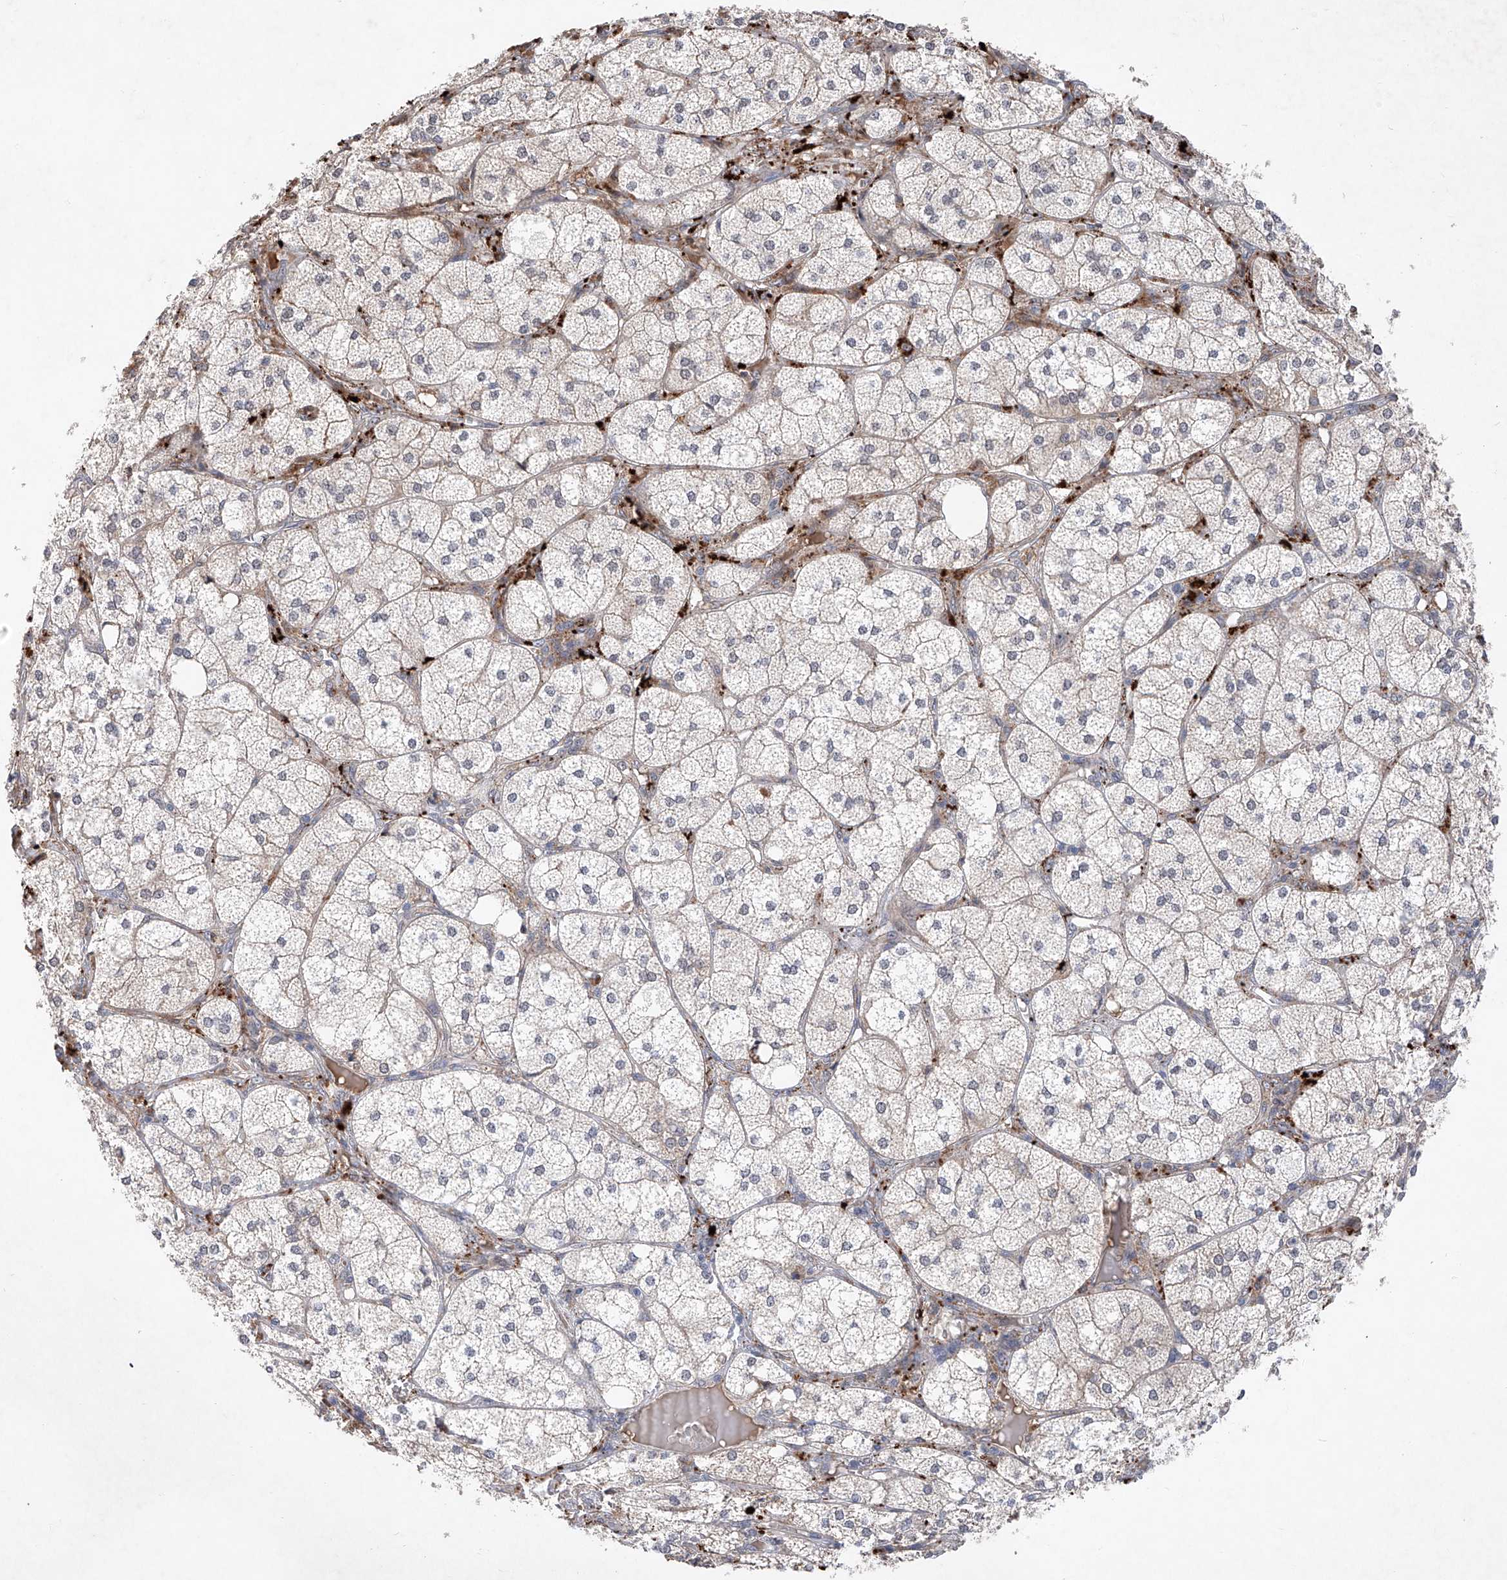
{"staining": {"intensity": "strong", "quantity": "25%-75%", "location": "cytoplasmic/membranous"}, "tissue": "adrenal gland", "cell_type": "Glandular cells", "image_type": "normal", "snomed": [{"axis": "morphology", "description": "Normal tissue, NOS"}, {"axis": "topography", "description": "Adrenal gland"}], "caption": "A high-resolution micrograph shows IHC staining of benign adrenal gland, which reveals strong cytoplasmic/membranous expression in about 25%-75% of glandular cells.", "gene": "FAM135A", "patient": {"sex": "female", "age": 61}}